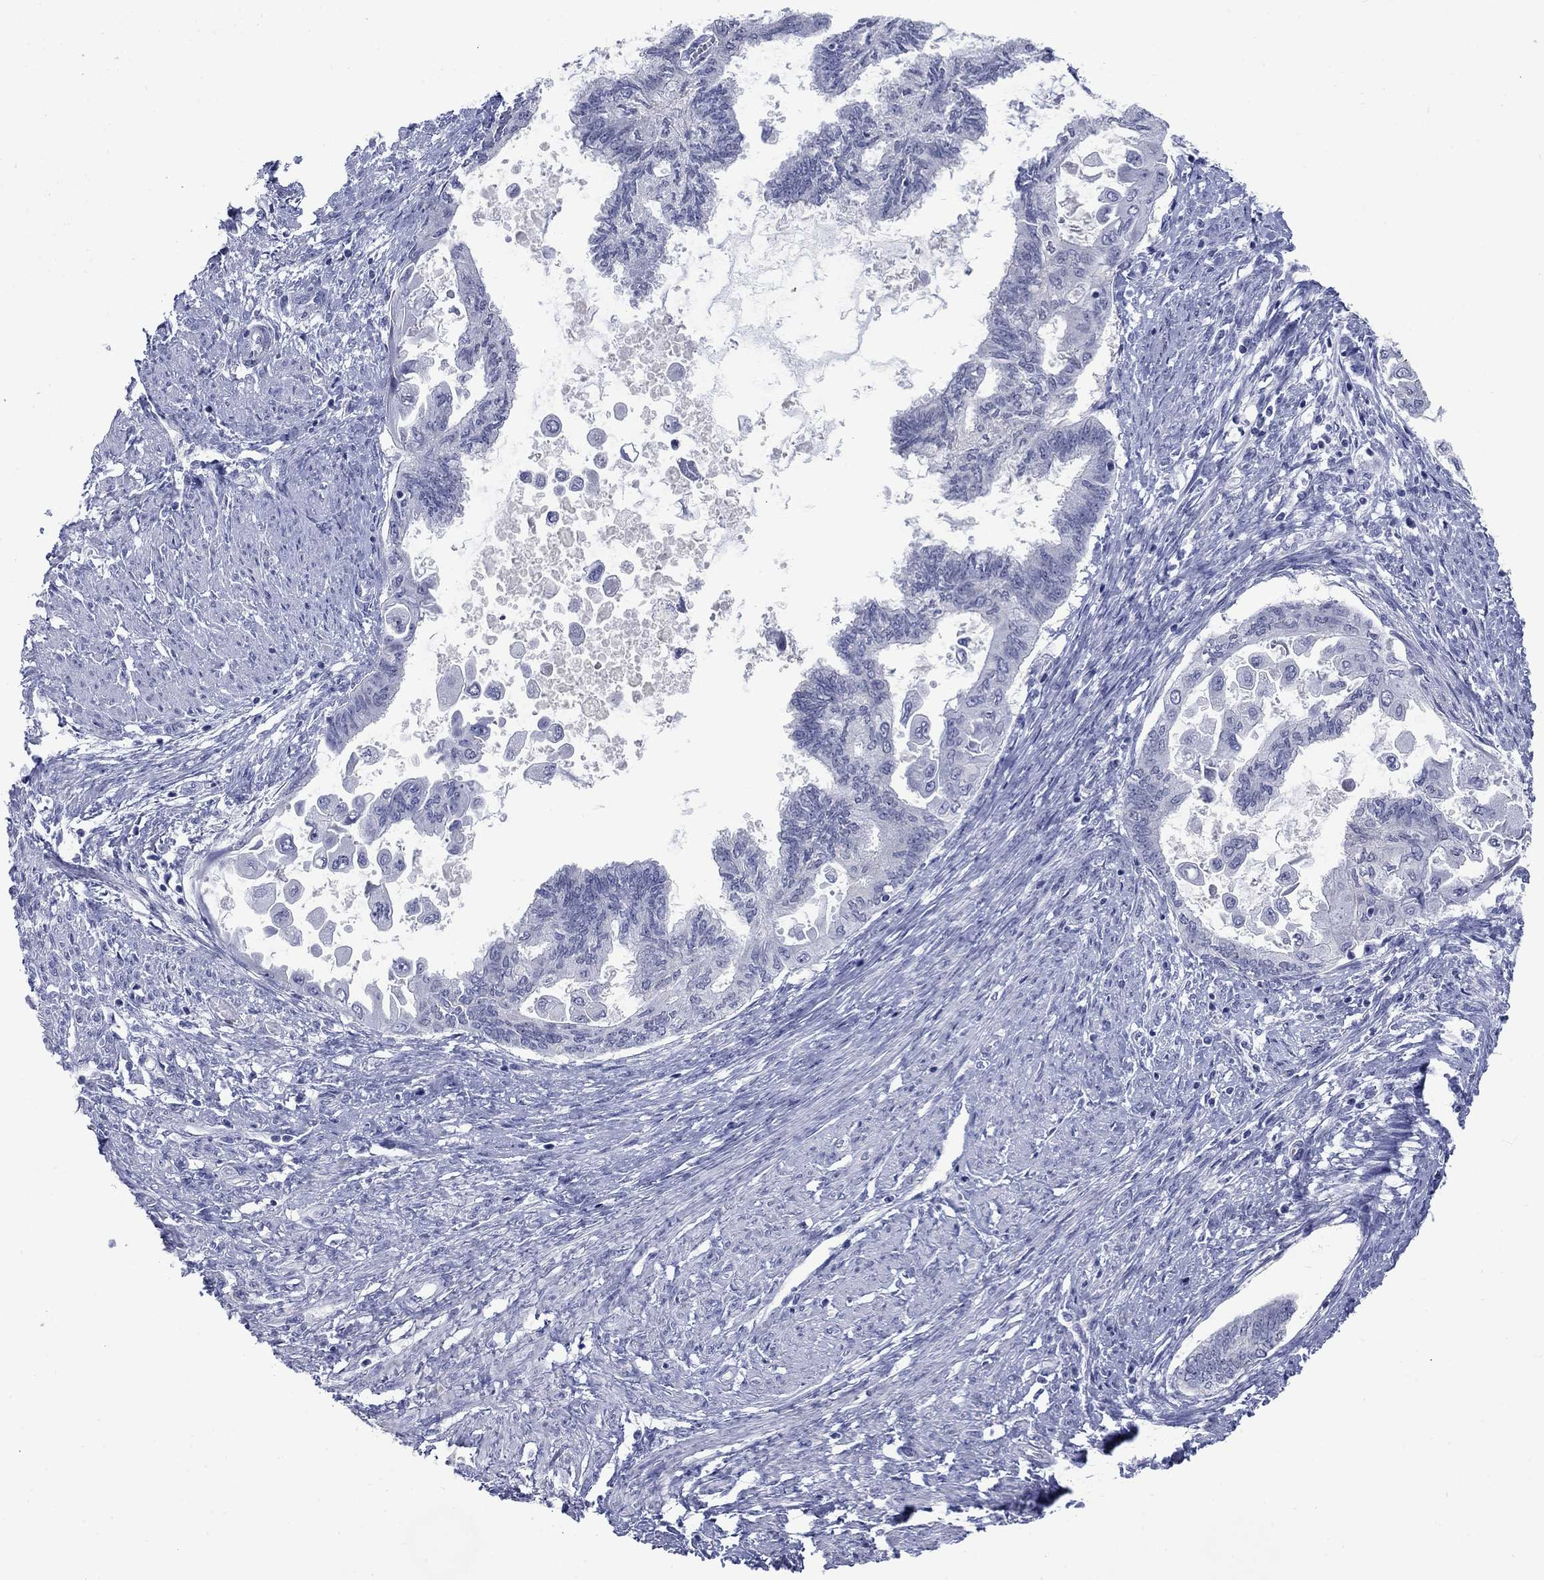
{"staining": {"intensity": "negative", "quantity": "none", "location": "none"}, "tissue": "endometrial cancer", "cell_type": "Tumor cells", "image_type": "cancer", "snomed": [{"axis": "morphology", "description": "Adenocarcinoma, NOS"}, {"axis": "topography", "description": "Endometrium"}], "caption": "This is an IHC histopathology image of endometrial cancer. There is no positivity in tumor cells.", "gene": "ATP6V1G2", "patient": {"sex": "female", "age": 86}}